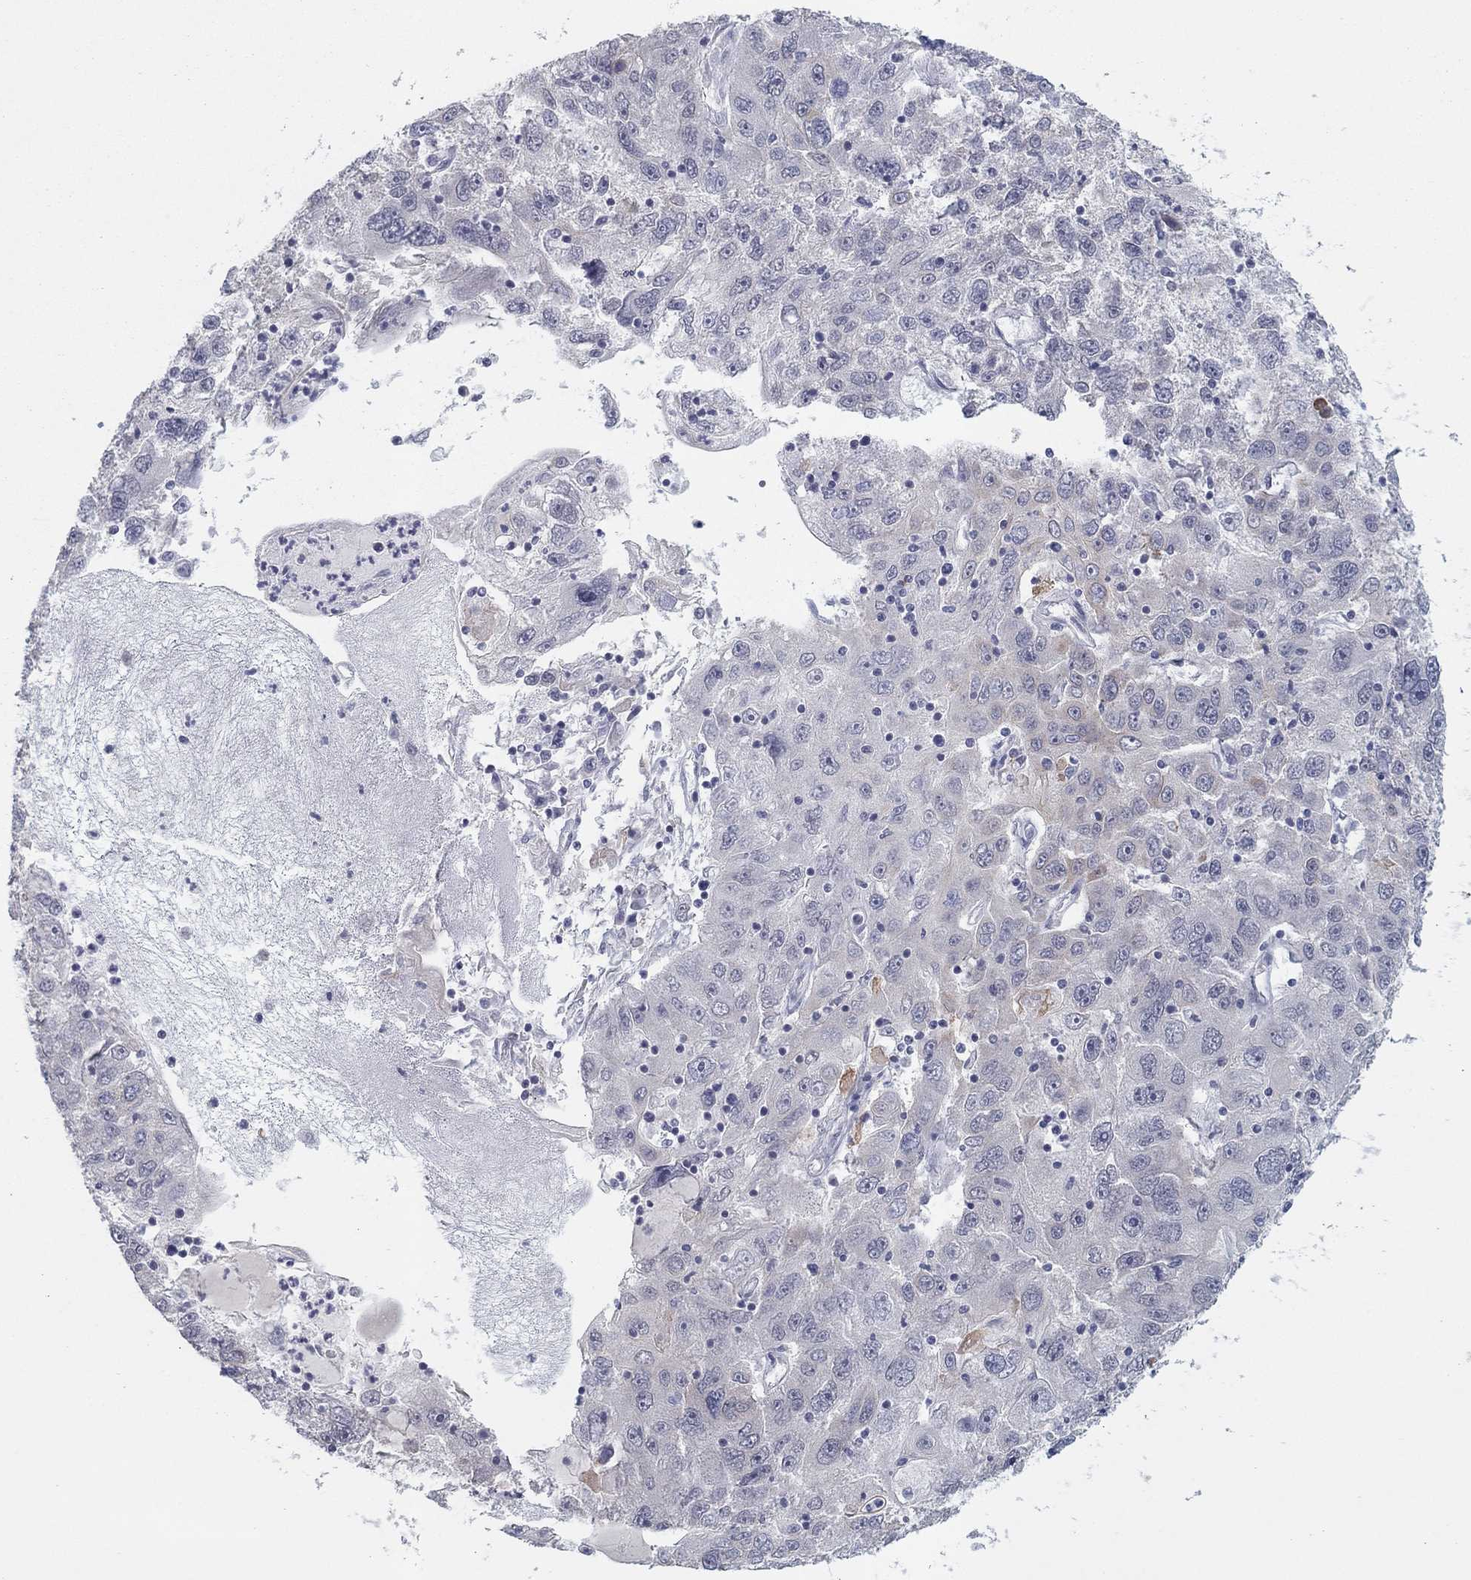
{"staining": {"intensity": "negative", "quantity": "none", "location": "none"}, "tissue": "stomach cancer", "cell_type": "Tumor cells", "image_type": "cancer", "snomed": [{"axis": "morphology", "description": "Adenocarcinoma, NOS"}, {"axis": "topography", "description": "Stomach"}], "caption": "There is no significant positivity in tumor cells of stomach adenocarcinoma.", "gene": "SLC22A2", "patient": {"sex": "male", "age": 56}}